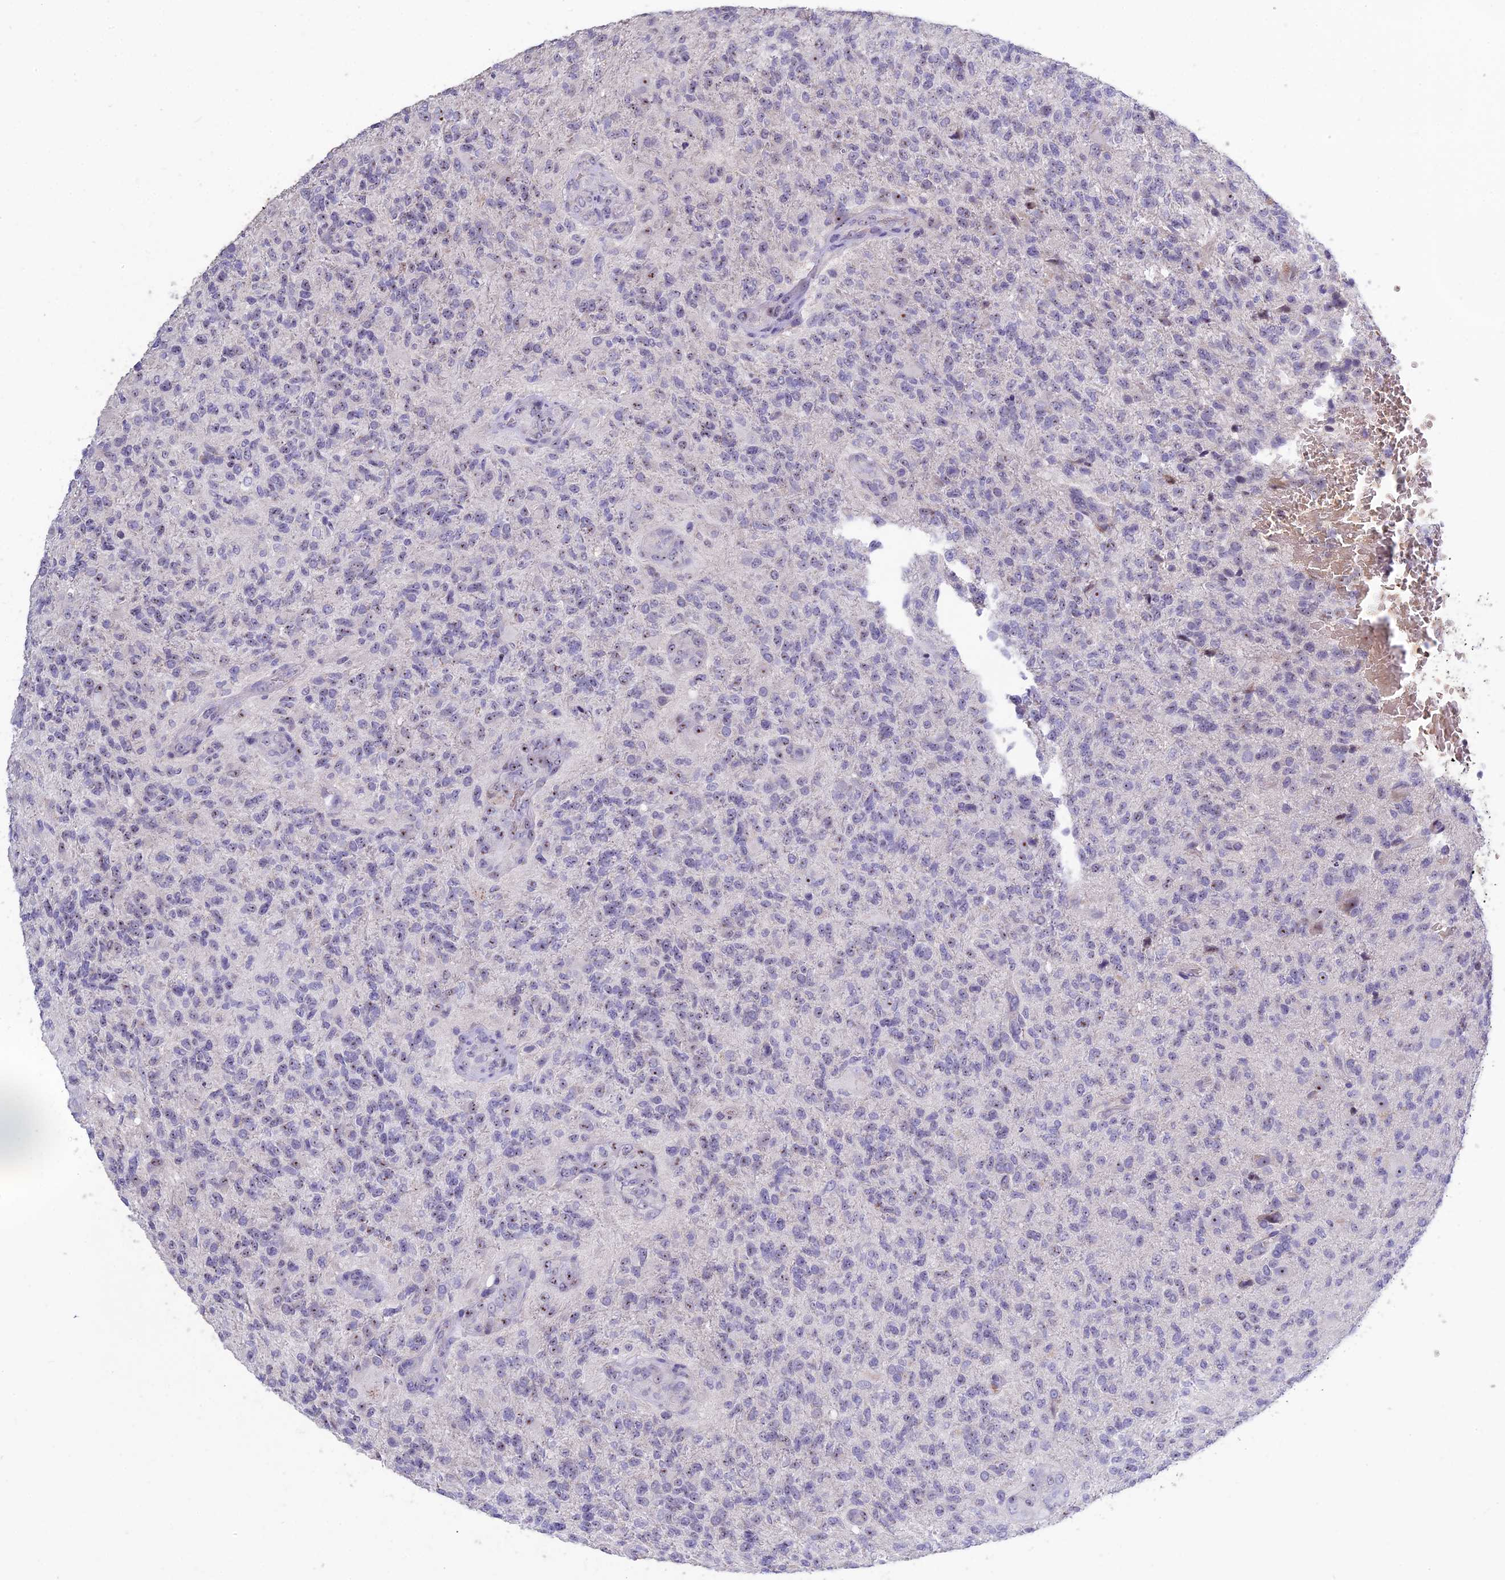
{"staining": {"intensity": "weak", "quantity": "<25%", "location": "nuclear"}, "tissue": "glioma", "cell_type": "Tumor cells", "image_type": "cancer", "snomed": [{"axis": "morphology", "description": "Glioma, malignant, High grade"}, {"axis": "topography", "description": "Brain"}], "caption": "Histopathology image shows no significant protein expression in tumor cells of malignant glioma (high-grade).", "gene": "KNOP1", "patient": {"sex": "male", "age": 56}}